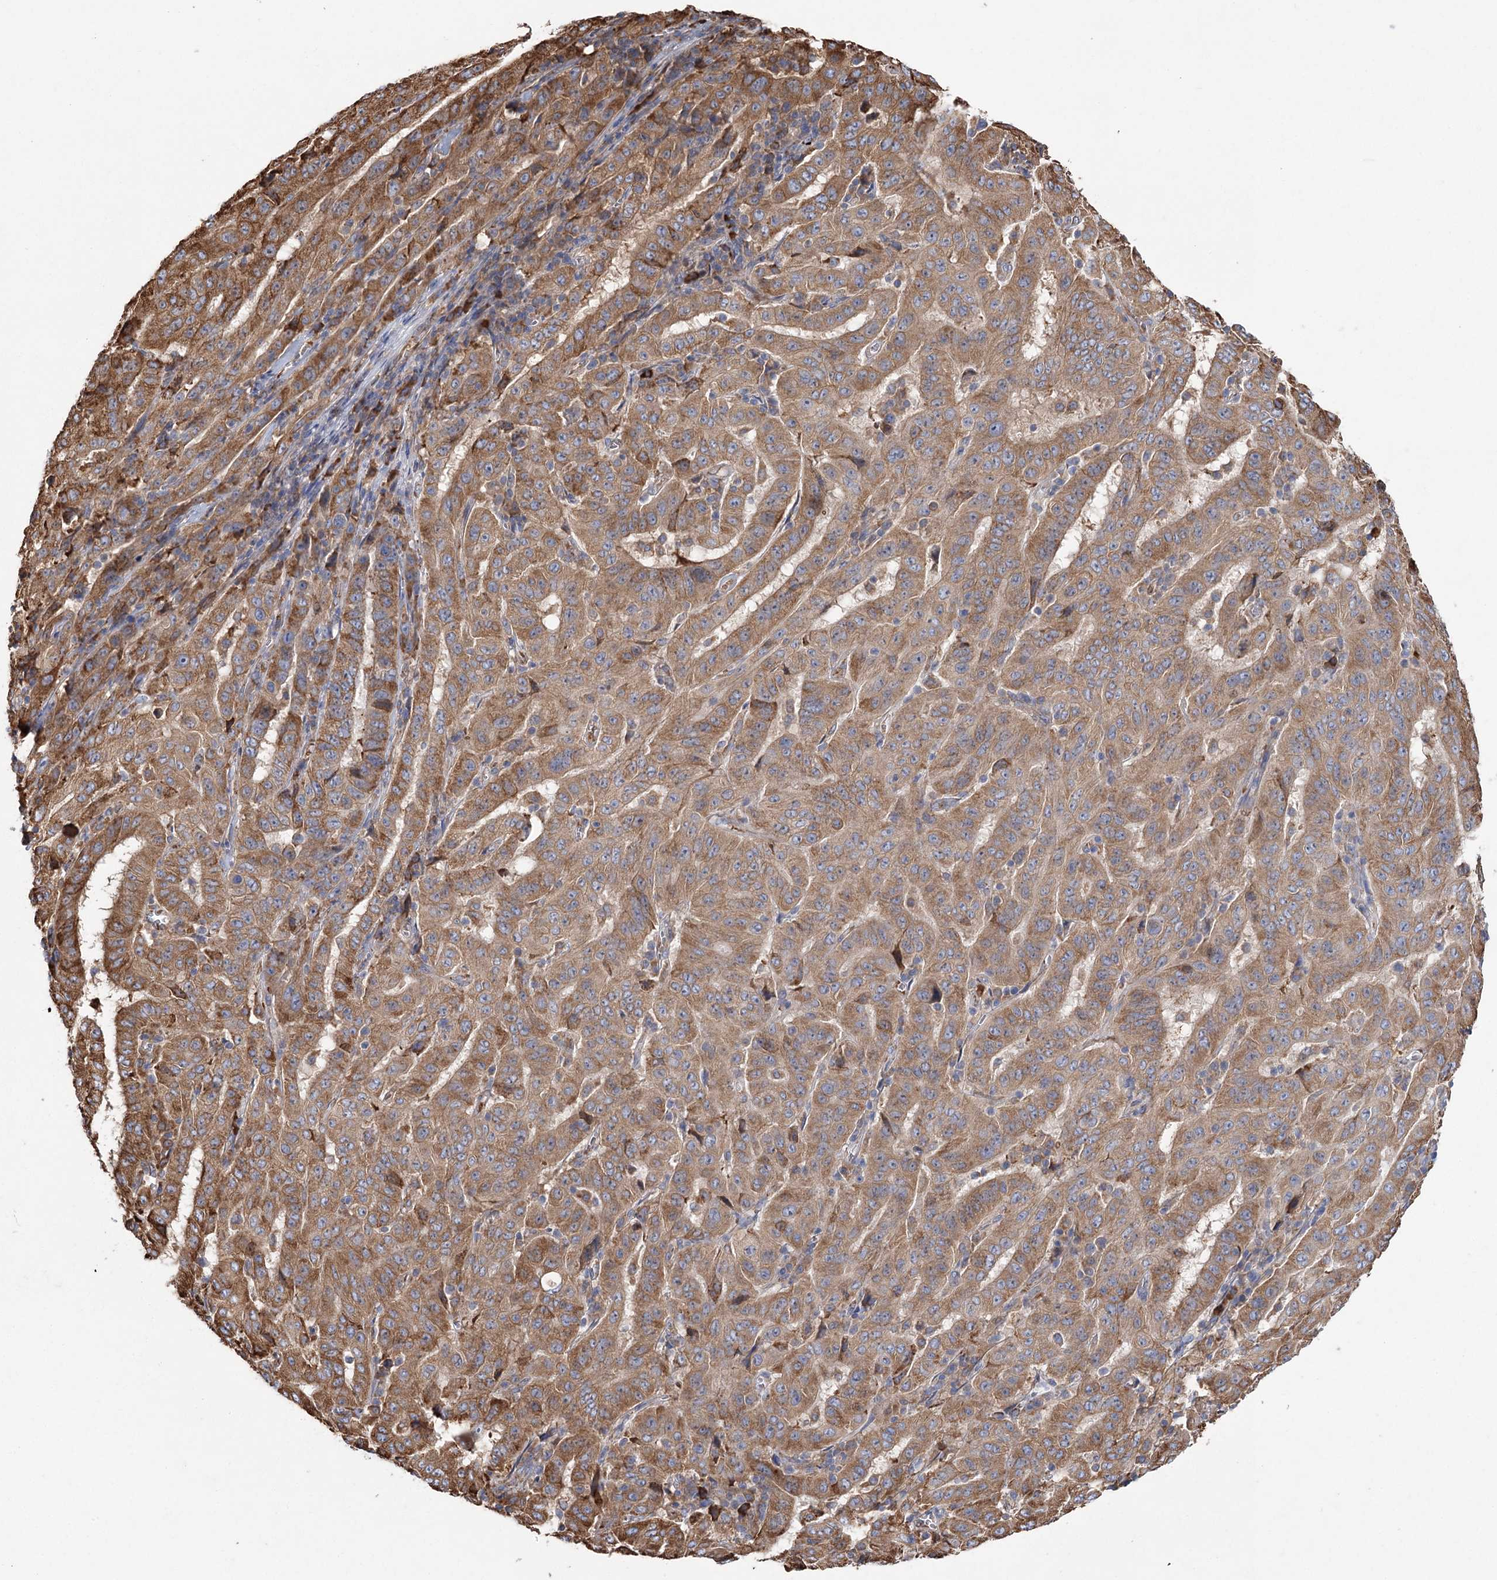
{"staining": {"intensity": "moderate", "quantity": ">75%", "location": "cytoplasmic/membranous"}, "tissue": "pancreatic cancer", "cell_type": "Tumor cells", "image_type": "cancer", "snomed": [{"axis": "morphology", "description": "Adenocarcinoma, NOS"}, {"axis": "topography", "description": "Pancreas"}], "caption": "Brown immunohistochemical staining in human pancreatic adenocarcinoma shows moderate cytoplasmic/membranous positivity in approximately >75% of tumor cells. (Stains: DAB in brown, nuclei in blue, Microscopy: brightfield microscopy at high magnification).", "gene": "METTL24", "patient": {"sex": "male", "age": 63}}